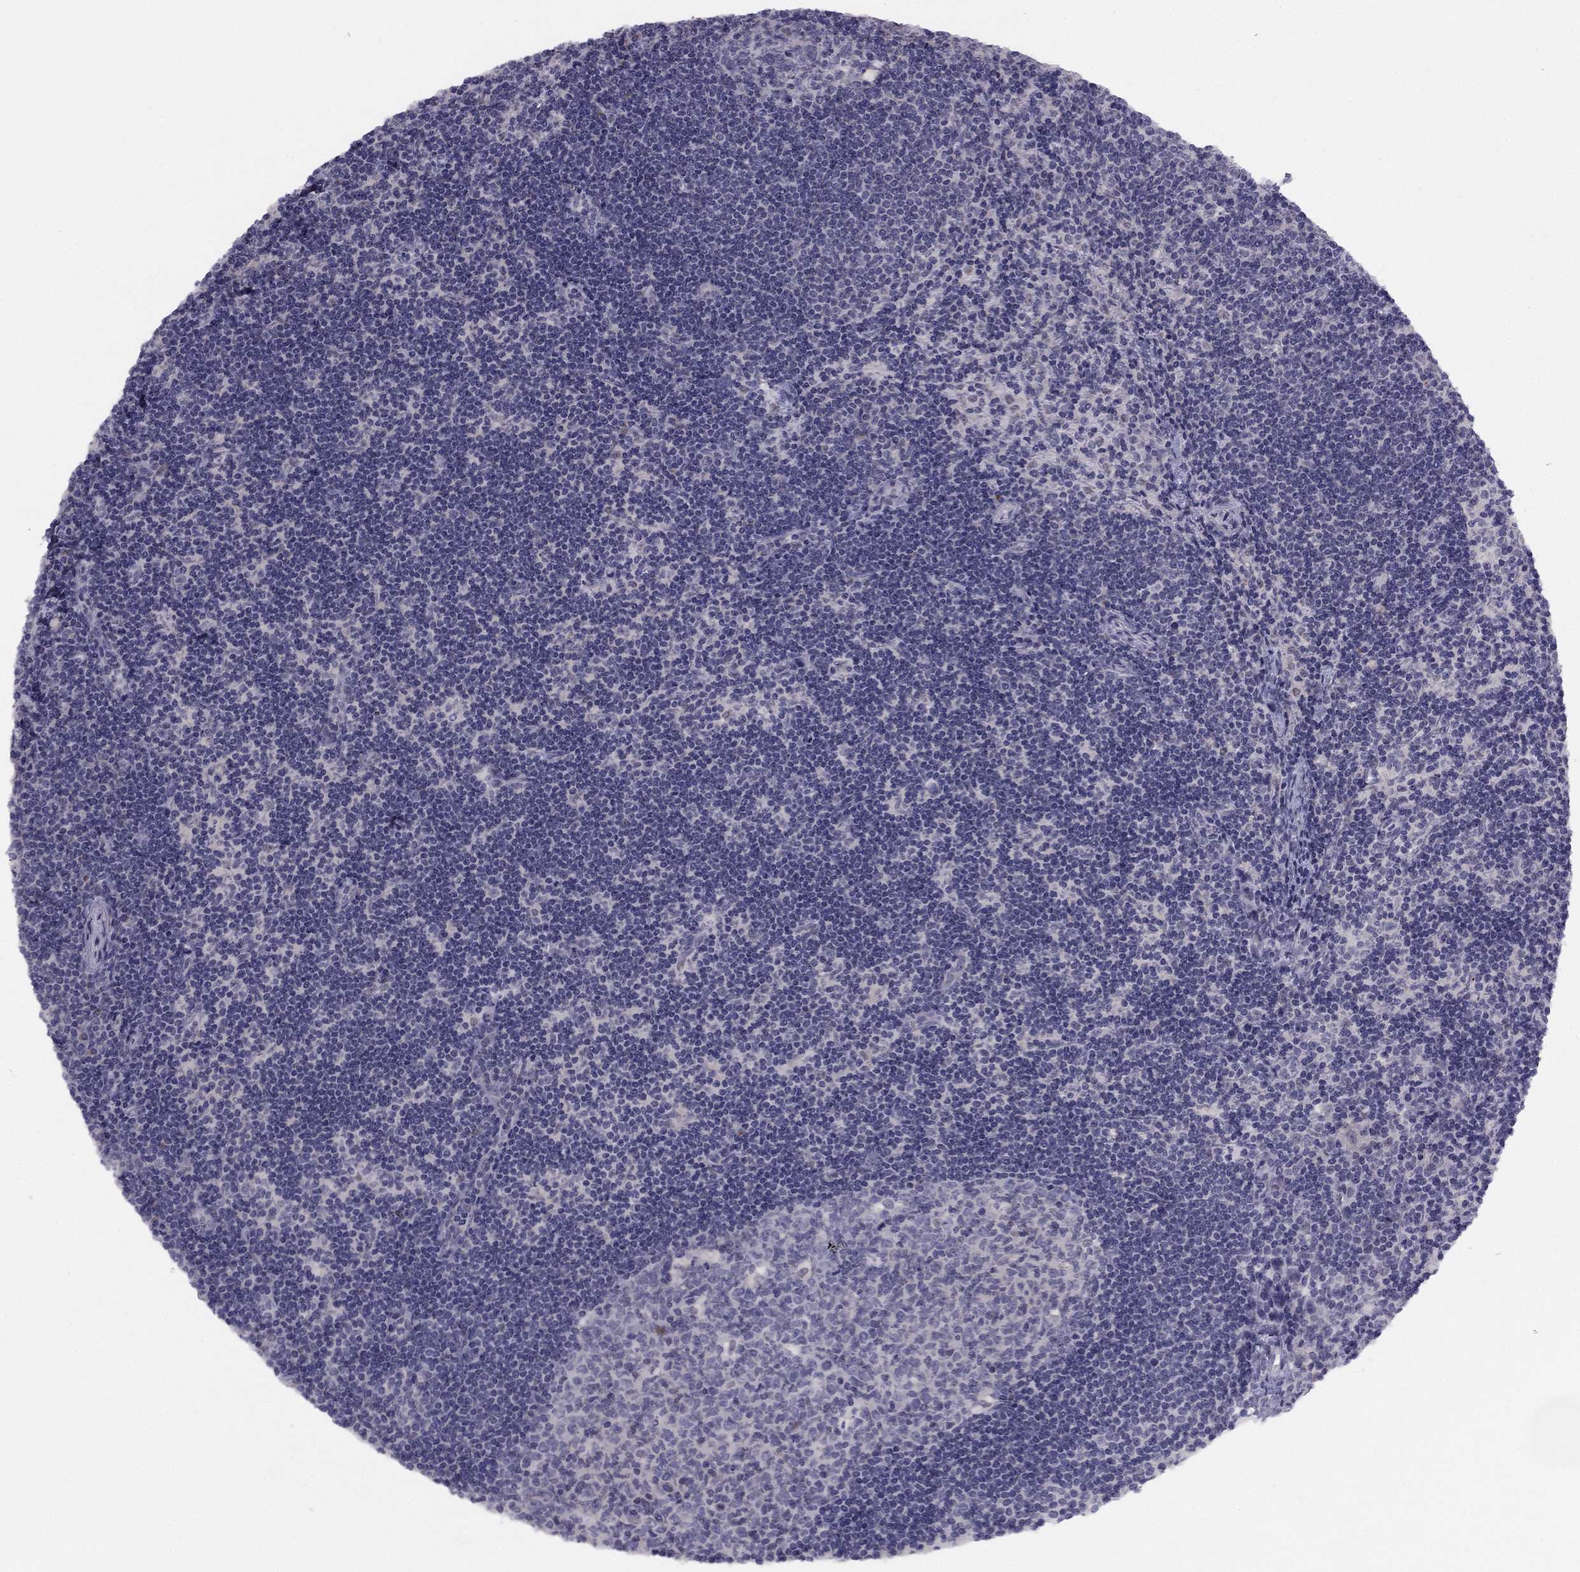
{"staining": {"intensity": "negative", "quantity": "none", "location": "none"}, "tissue": "lymph node", "cell_type": "Germinal center cells", "image_type": "normal", "snomed": [{"axis": "morphology", "description": "Normal tissue, NOS"}, {"axis": "topography", "description": "Lymph node"}], "caption": "An immunohistochemistry (IHC) image of benign lymph node is shown. There is no staining in germinal center cells of lymph node.", "gene": "TRPS1", "patient": {"sex": "female", "age": 34}}